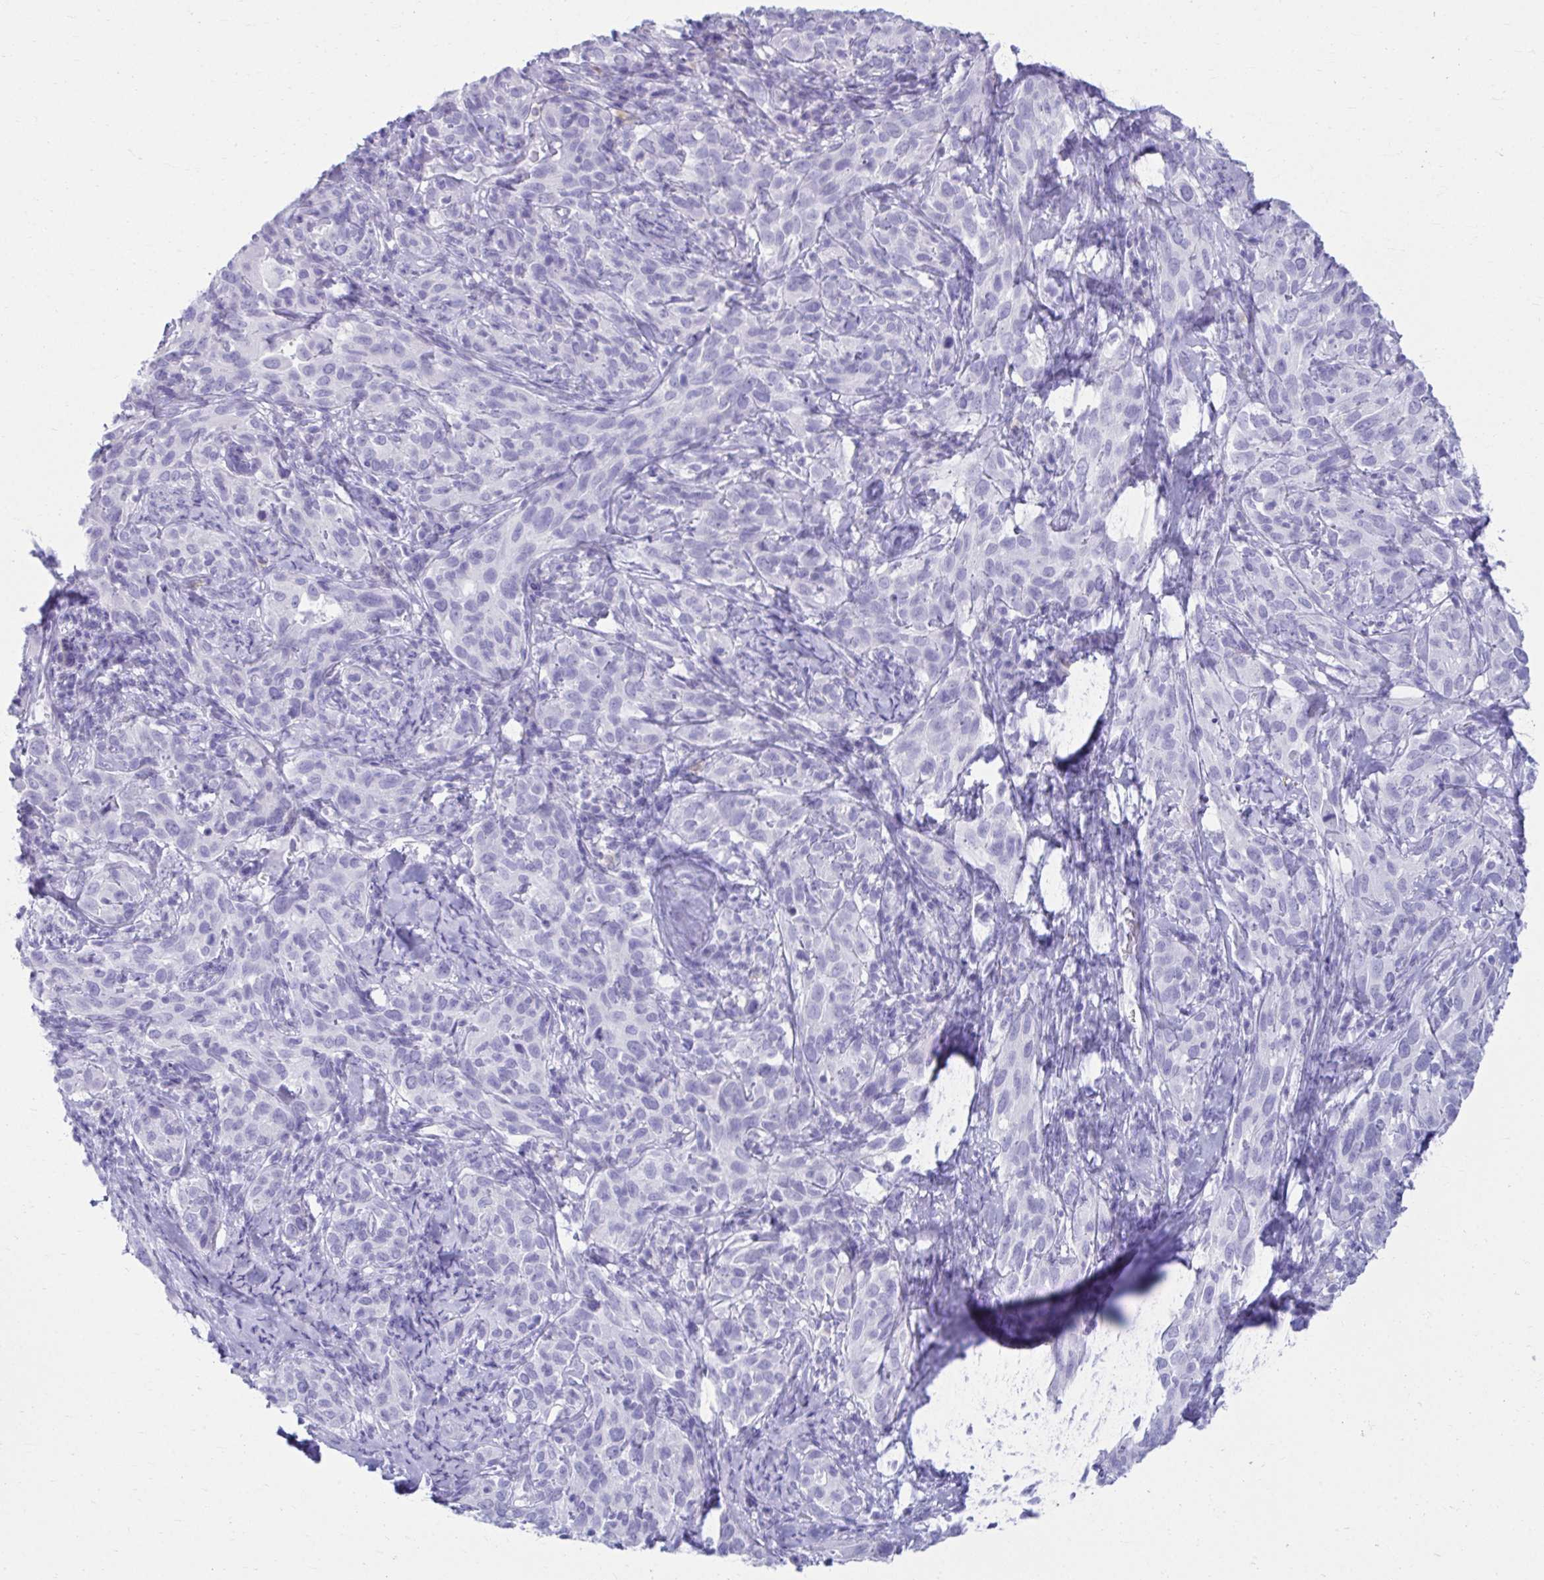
{"staining": {"intensity": "negative", "quantity": "none", "location": "none"}, "tissue": "cervical cancer", "cell_type": "Tumor cells", "image_type": "cancer", "snomed": [{"axis": "morphology", "description": "Normal tissue, NOS"}, {"axis": "morphology", "description": "Squamous cell carcinoma, NOS"}, {"axis": "topography", "description": "Cervix"}], "caption": "DAB (3,3'-diaminobenzidine) immunohistochemical staining of cervical cancer displays no significant positivity in tumor cells. Brightfield microscopy of immunohistochemistry (IHC) stained with DAB (3,3'-diaminobenzidine) (brown) and hematoxylin (blue), captured at high magnification.", "gene": "ATP4B", "patient": {"sex": "female", "age": 51}}